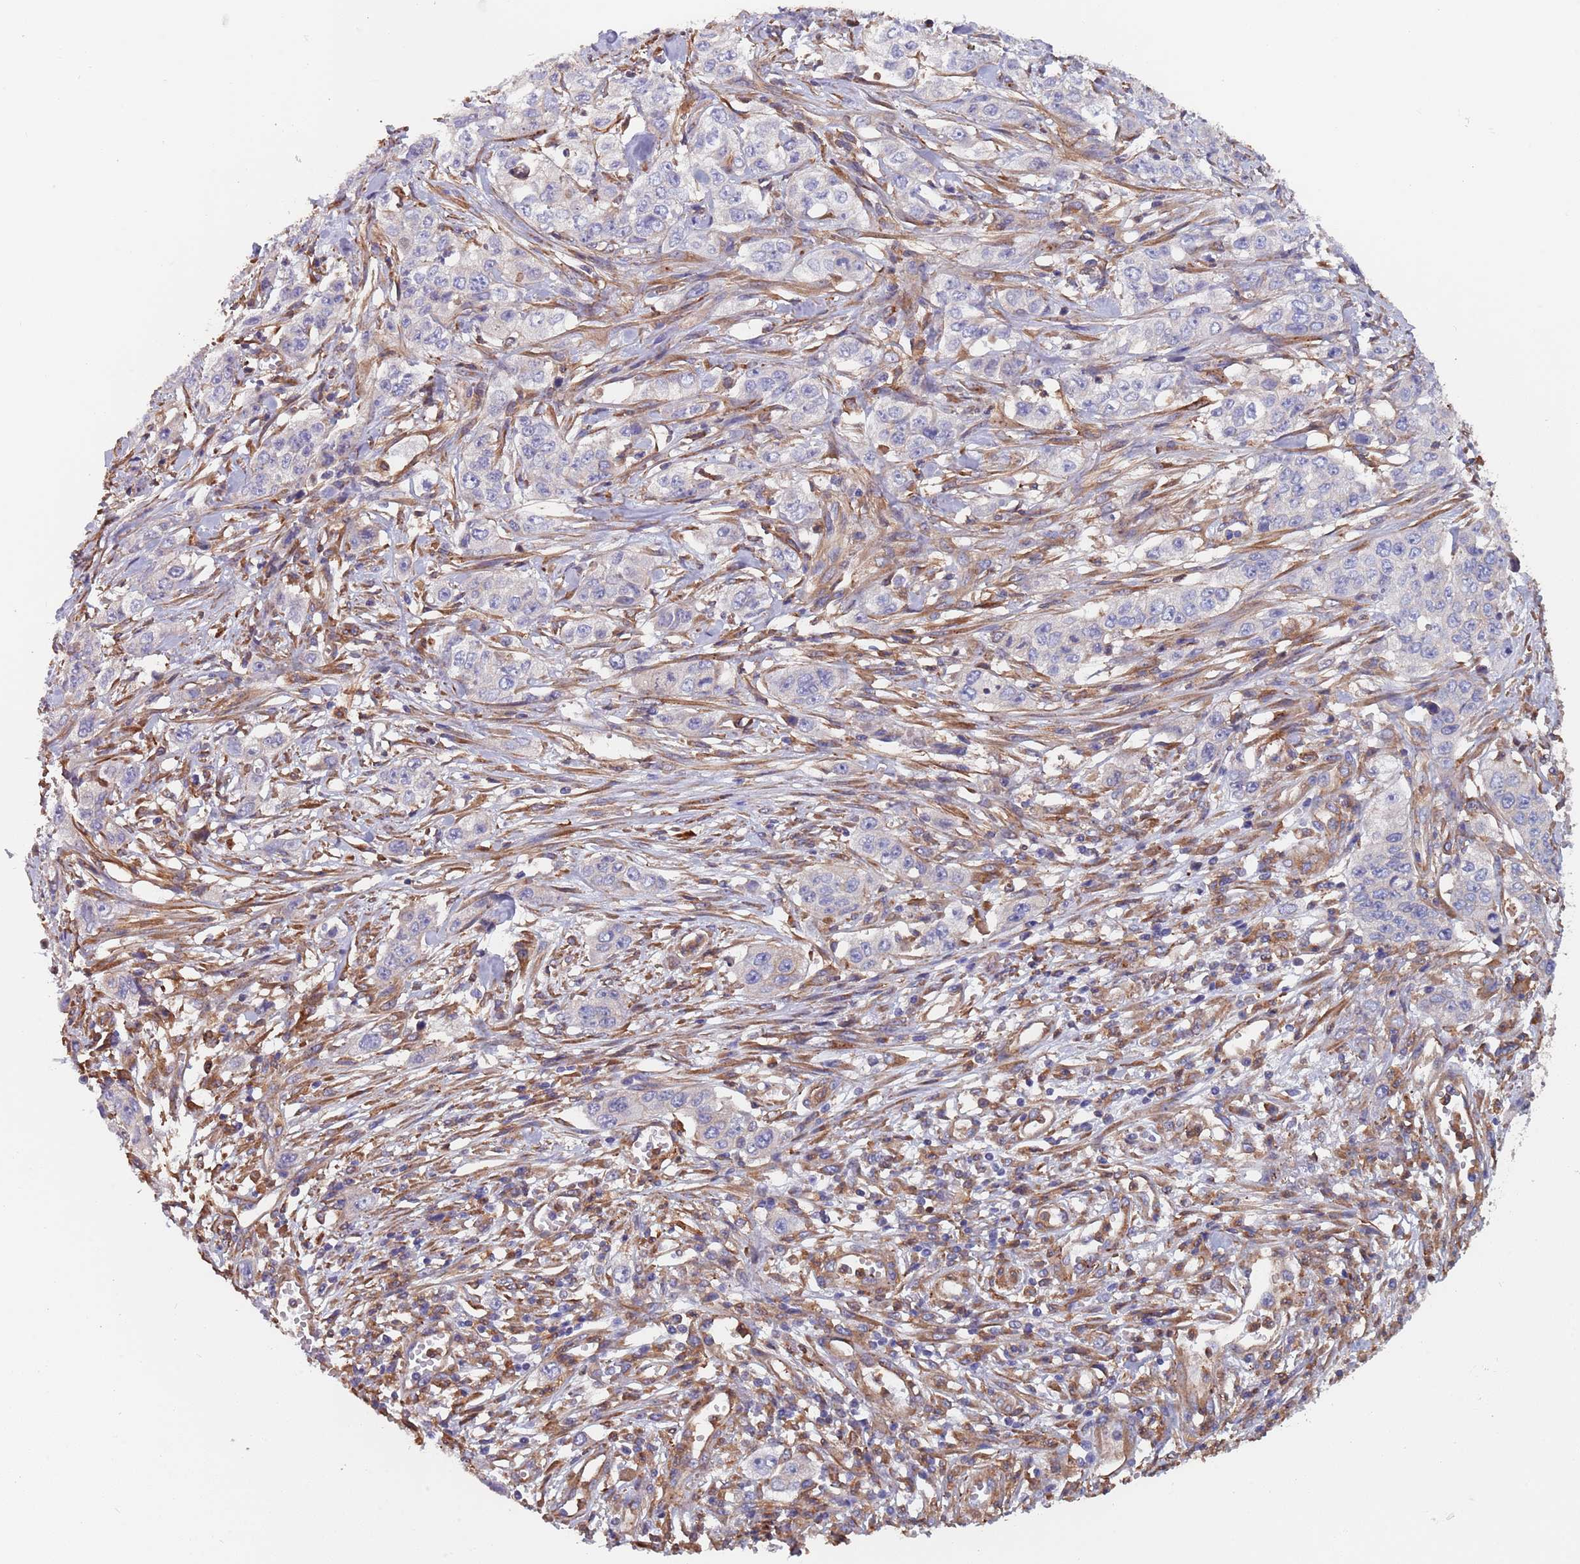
{"staining": {"intensity": "negative", "quantity": "none", "location": "none"}, "tissue": "stomach cancer", "cell_type": "Tumor cells", "image_type": "cancer", "snomed": [{"axis": "morphology", "description": "Adenocarcinoma, NOS"}, {"axis": "topography", "description": "Stomach, upper"}], "caption": "This histopathology image is of adenocarcinoma (stomach) stained with immunohistochemistry to label a protein in brown with the nuclei are counter-stained blue. There is no positivity in tumor cells. (DAB (3,3'-diaminobenzidine) immunohistochemistry (IHC) visualized using brightfield microscopy, high magnification).", "gene": "DCUN1D3", "patient": {"sex": "male", "age": 62}}